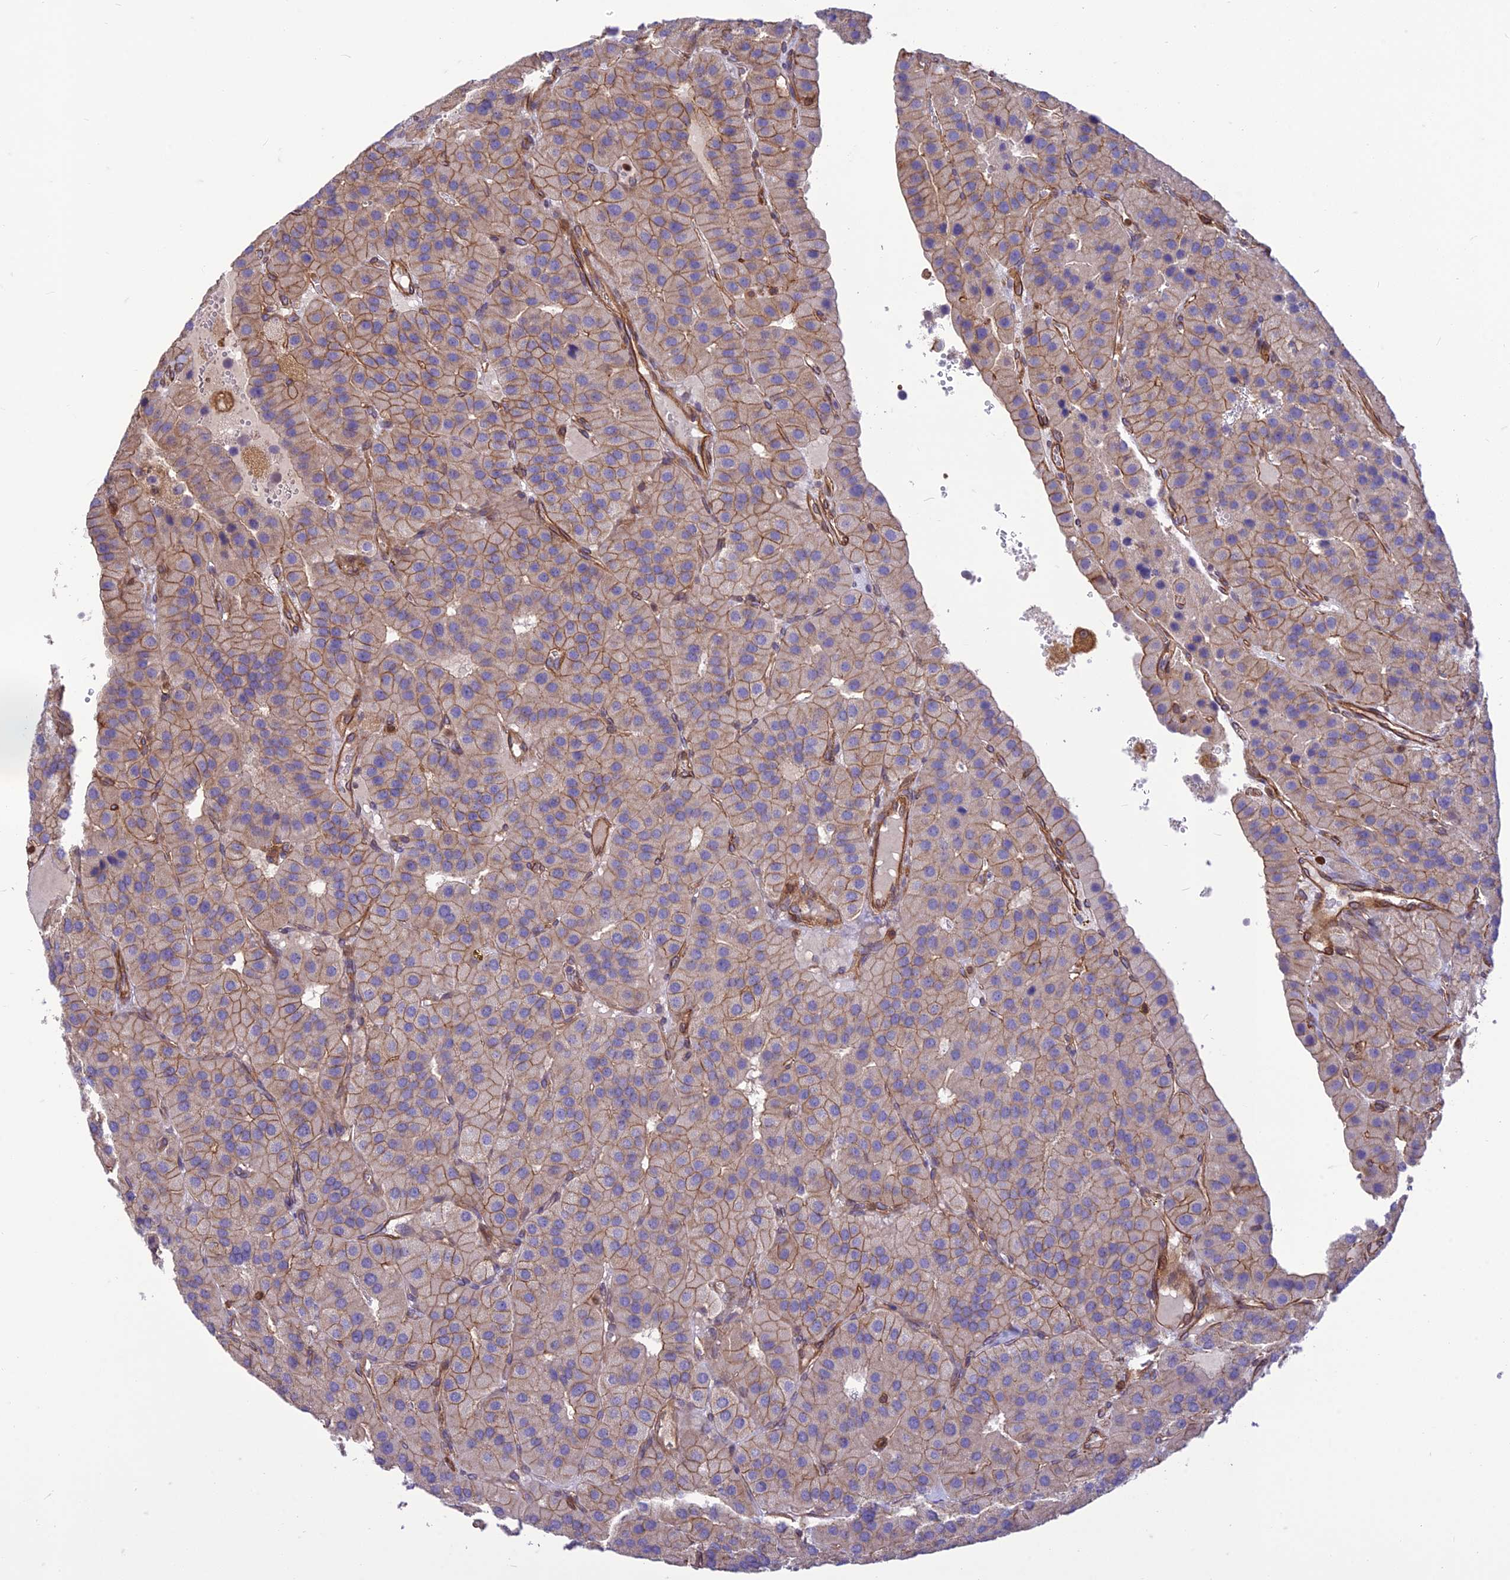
{"staining": {"intensity": "moderate", "quantity": ">75%", "location": "cytoplasmic/membranous"}, "tissue": "parathyroid gland", "cell_type": "Glandular cells", "image_type": "normal", "snomed": [{"axis": "morphology", "description": "Normal tissue, NOS"}, {"axis": "morphology", "description": "Adenoma, NOS"}, {"axis": "topography", "description": "Parathyroid gland"}], "caption": "IHC micrograph of benign parathyroid gland: human parathyroid gland stained using IHC demonstrates medium levels of moderate protein expression localized specifically in the cytoplasmic/membranous of glandular cells, appearing as a cytoplasmic/membranous brown color.", "gene": "HPSE2", "patient": {"sex": "female", "age": 86}}